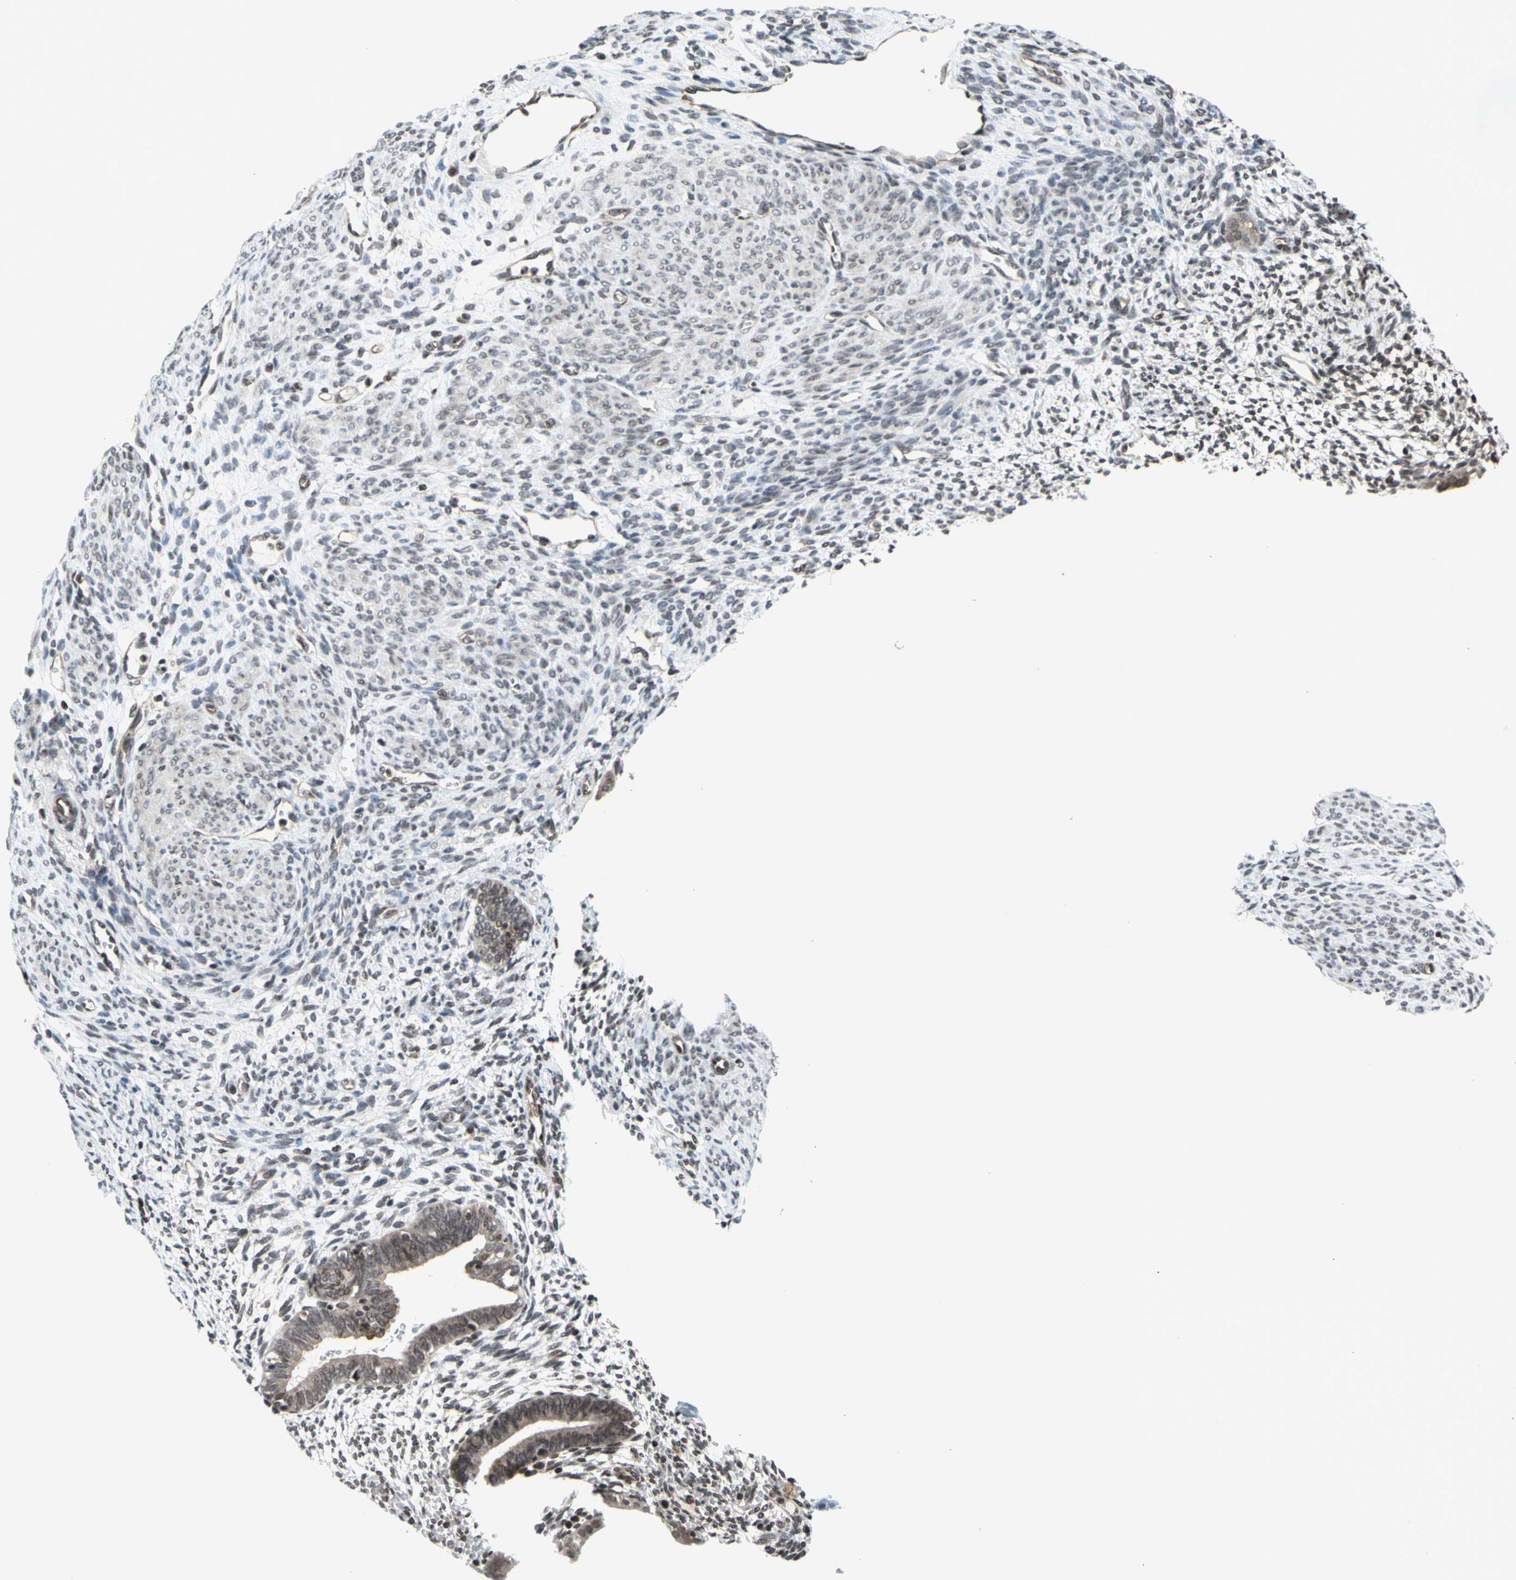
{"staining": {"intensity": "weak", "quantity": "25%-75%", "location": "cytoplasmic/membranous,nuclear"}, "tissue": "endometrium", "cell_type": "Cells in endometrial stroma", "image_type": "normal", "snomed": [{"axis": "morphology", "description": "Normal tissue, NOS"}, {"axis": "morphology", "description": "Atrophy, NOS"}, {"axis": "topography", "description": "Uterus"}, {"axis": "topography", "description": "Endometrium"}], "caption": "Brown immunohistochemical staining in benign human endometrium demonstrates weak cytoplasmic/membranous,nuclear positivity in about 25%-75% of cells in endometrial stroma.", "gene": "XPO1", "patient": {"sex": "female", "age": 68}}